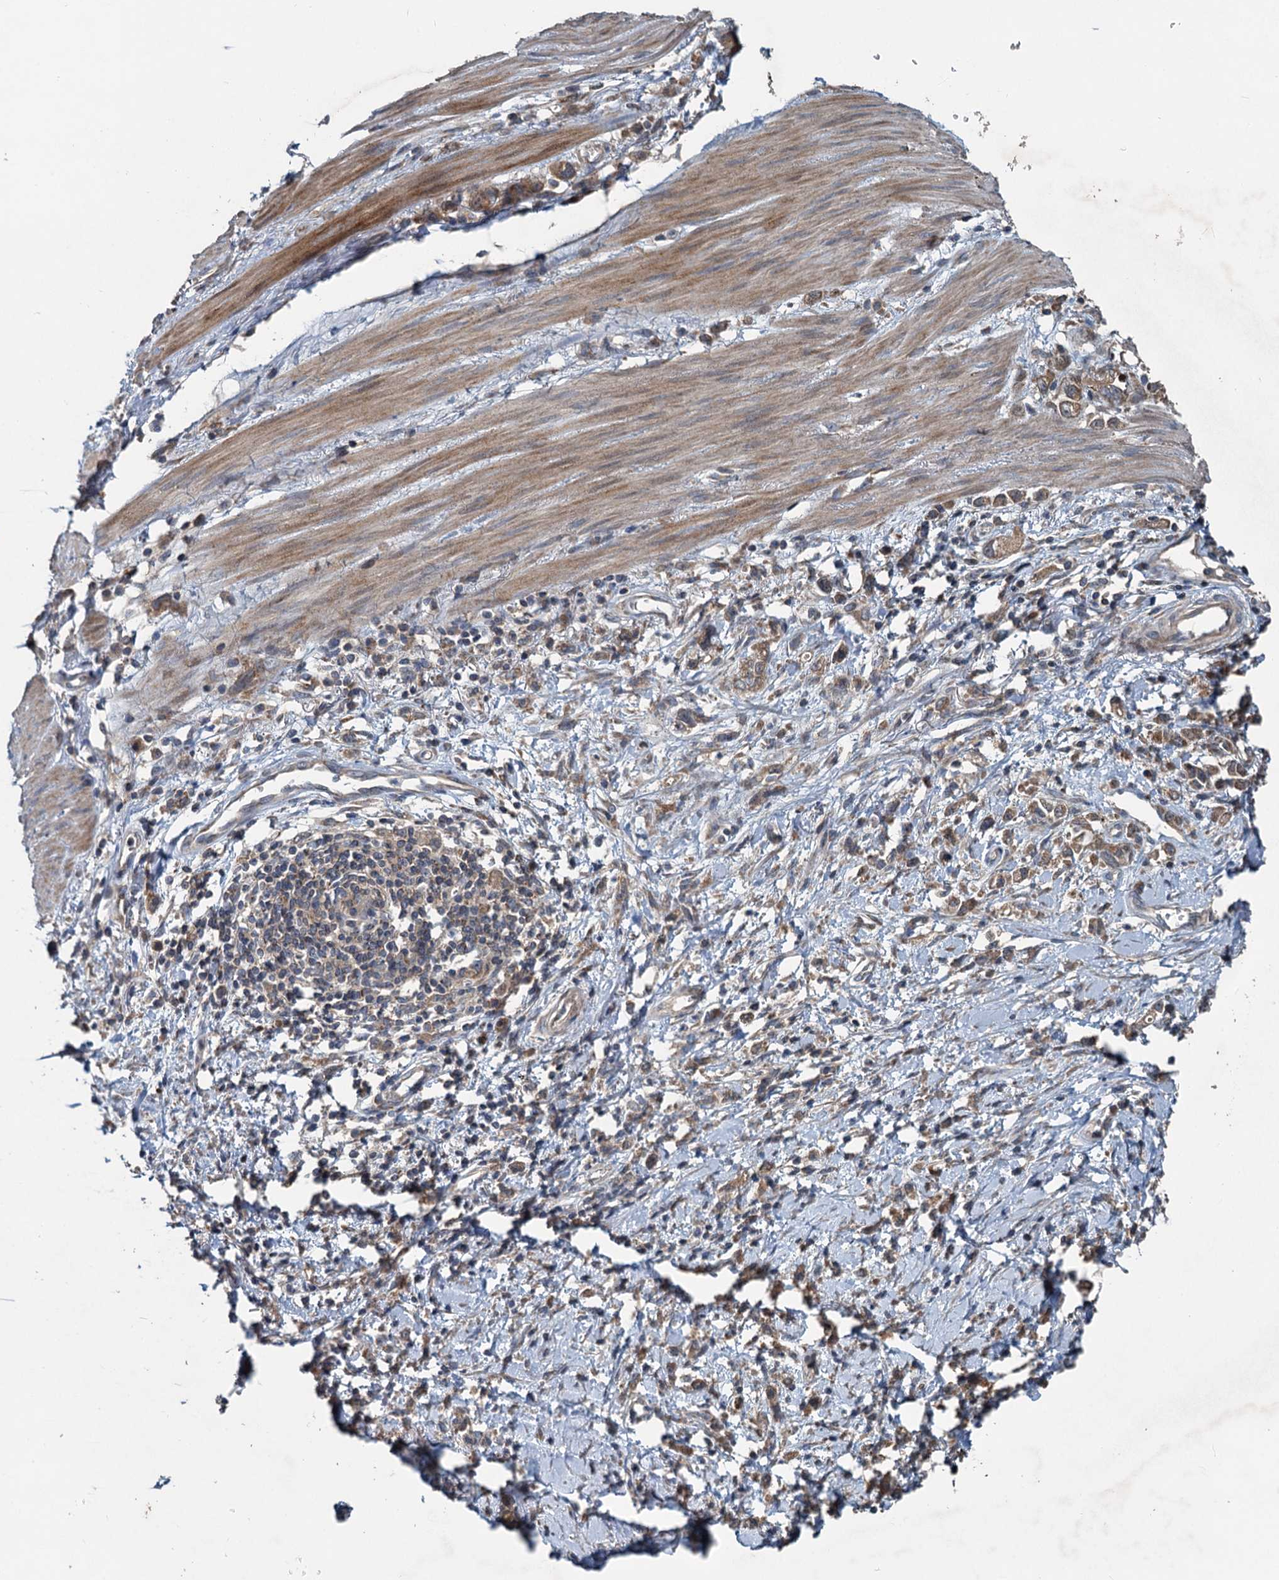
{"staining": {"intensity": "moderate", "quantity": ">75%", "location": "cytoplasmic/membranous"}, "tissue": "stomach cancer", "cell_type": "Tumor cells", "image_type": "cancer", "snomed": [{"axis": "morphology", "description": "Adenocarcinoma, NOS"}, {"axis": "topography", "description": "Stomach"}], "caption": "The micrograph displays a brown stain indicating the presence of a protein in the cytoplasmic/membranous of tumor cells in stomach cancer.", "gene": "OTUB1", "patient": {"sex": "female", "age": 76}}